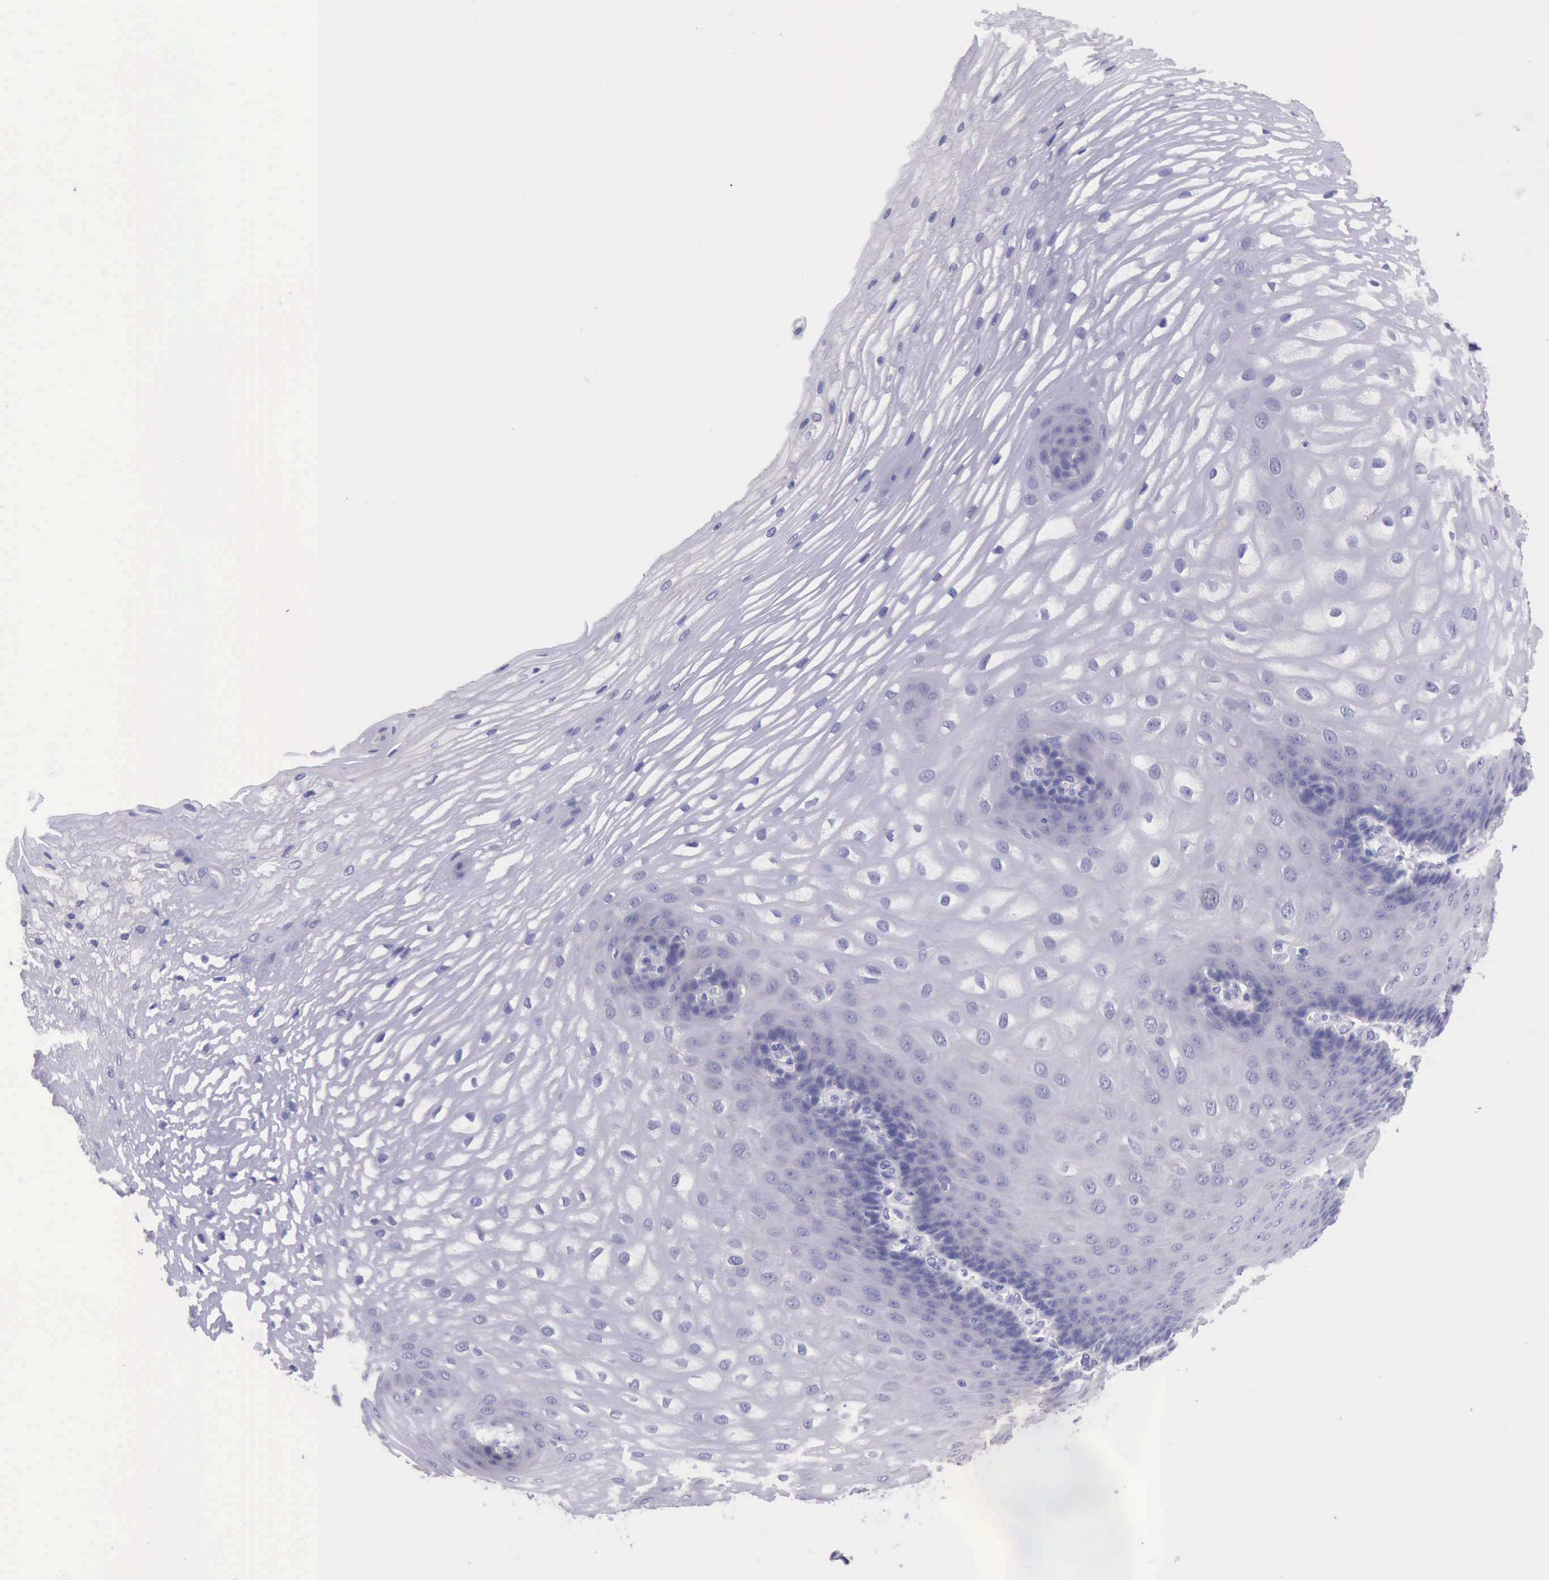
{"staining": {"intensity": "negative", "quantity": "none", "location": "none"}, "tissue": "esophagus", "cell_type": "Squamous epithelial cells", "image_type": "normal", "snomed": [{"axis": "morphology", "description": "Normal tissue, NOS"}, {"axis": "morphology", "description": "Adenocarcinoma, NOS"}, {"axis": "topography", "description": "Esophagus"}, {"axis": "topography", "description": "Stomach"}], "caption": "This is an IHC image of unremarkable esophagus. There is no expression in squamous epithelial cells.", "gene": "LRFN5", "patient": {"sex": "male", "age": 62}}